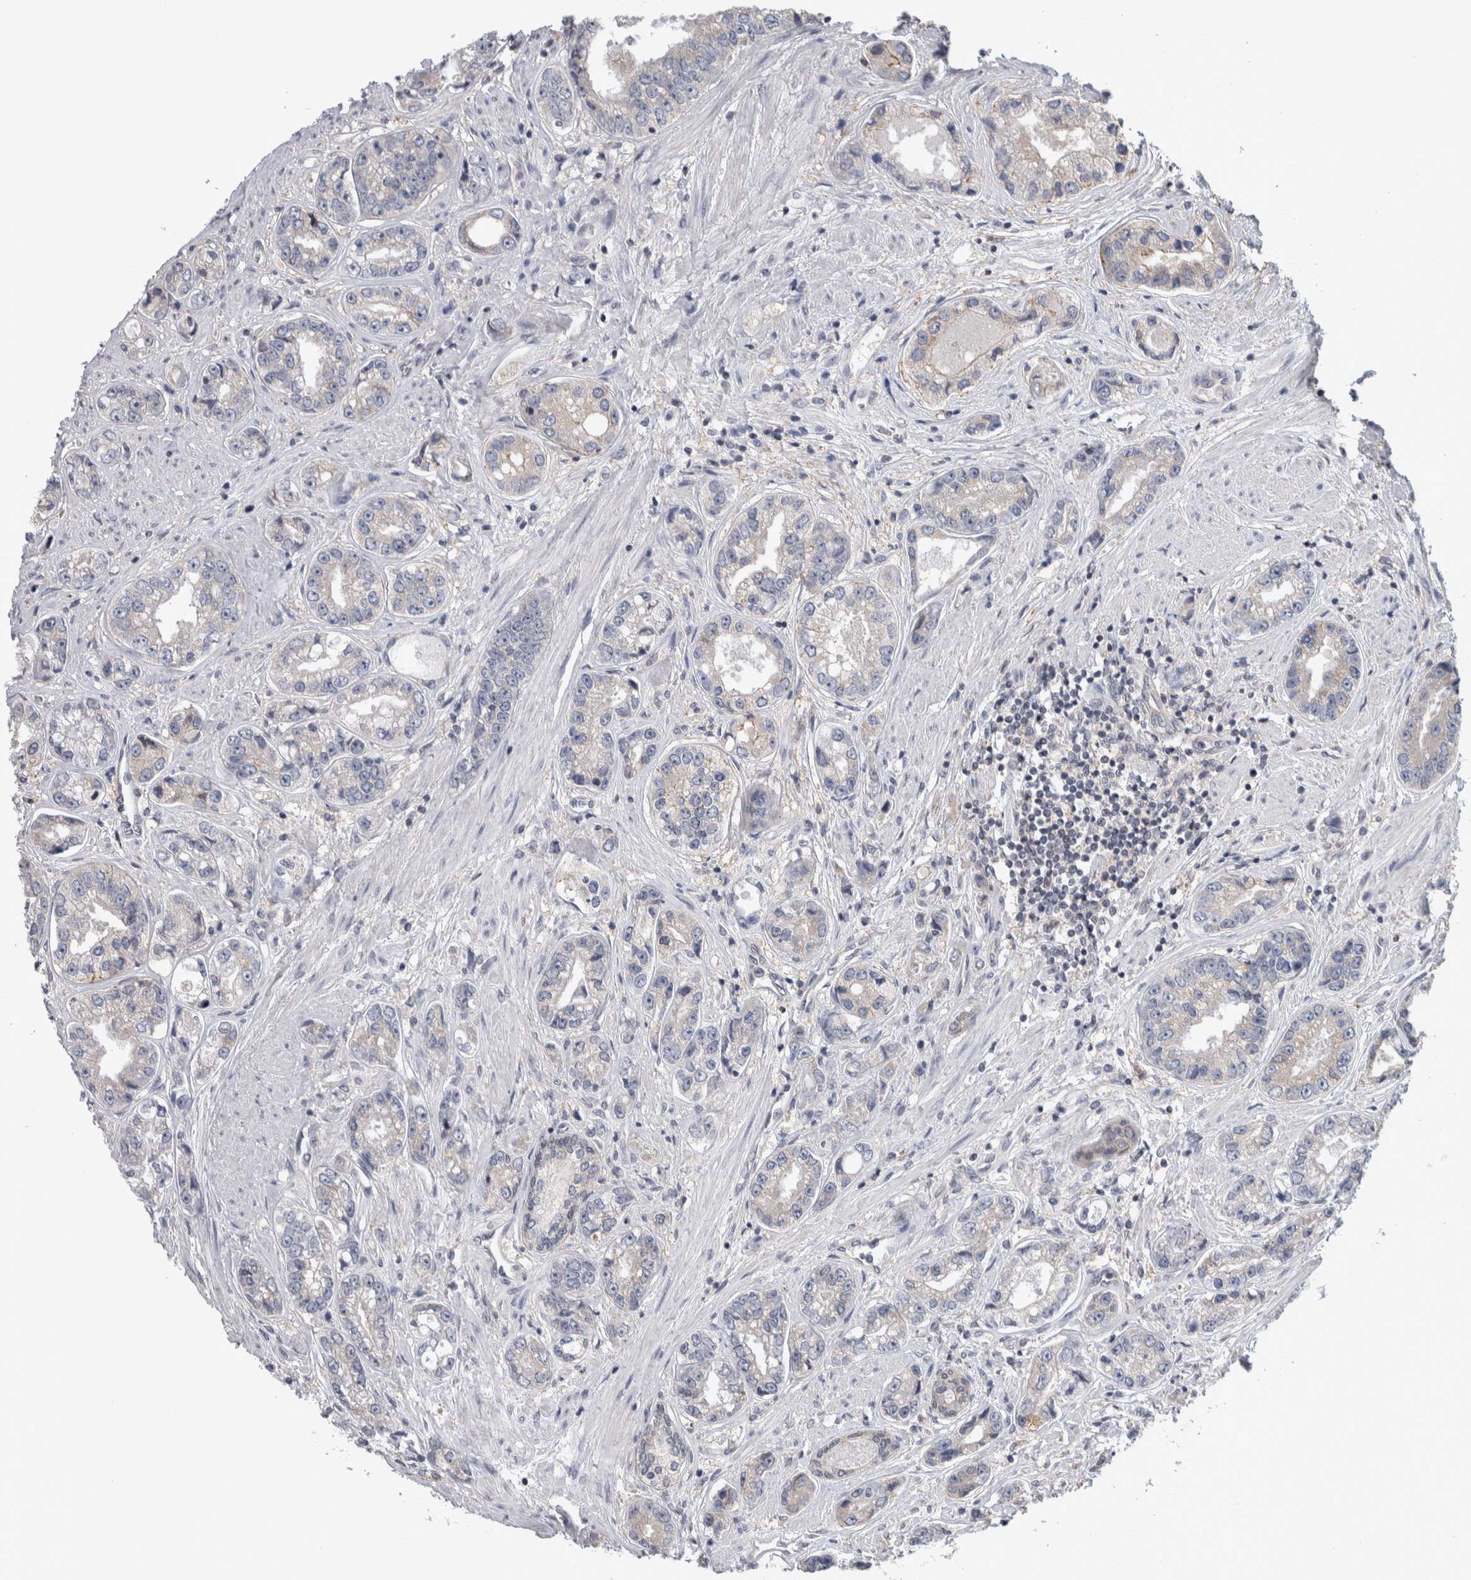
{"staining": {"intensity": "negative", "quantity": "none", "location": "none"}, "tissue": "prostate cancer", "cell_type": "Tumor cells", "image_type": "cancer", "snomed": [{"axis": "morphology", "description": "Adenocarcinoma, High grade"}, {"axis": "topography", "description": "Prostate"}], "caption": "Tumor cells are negative for protein expression in human prostate cancer.", "gene": "TAX1BP1", "patient": {"sex": "male", "age": 61}}